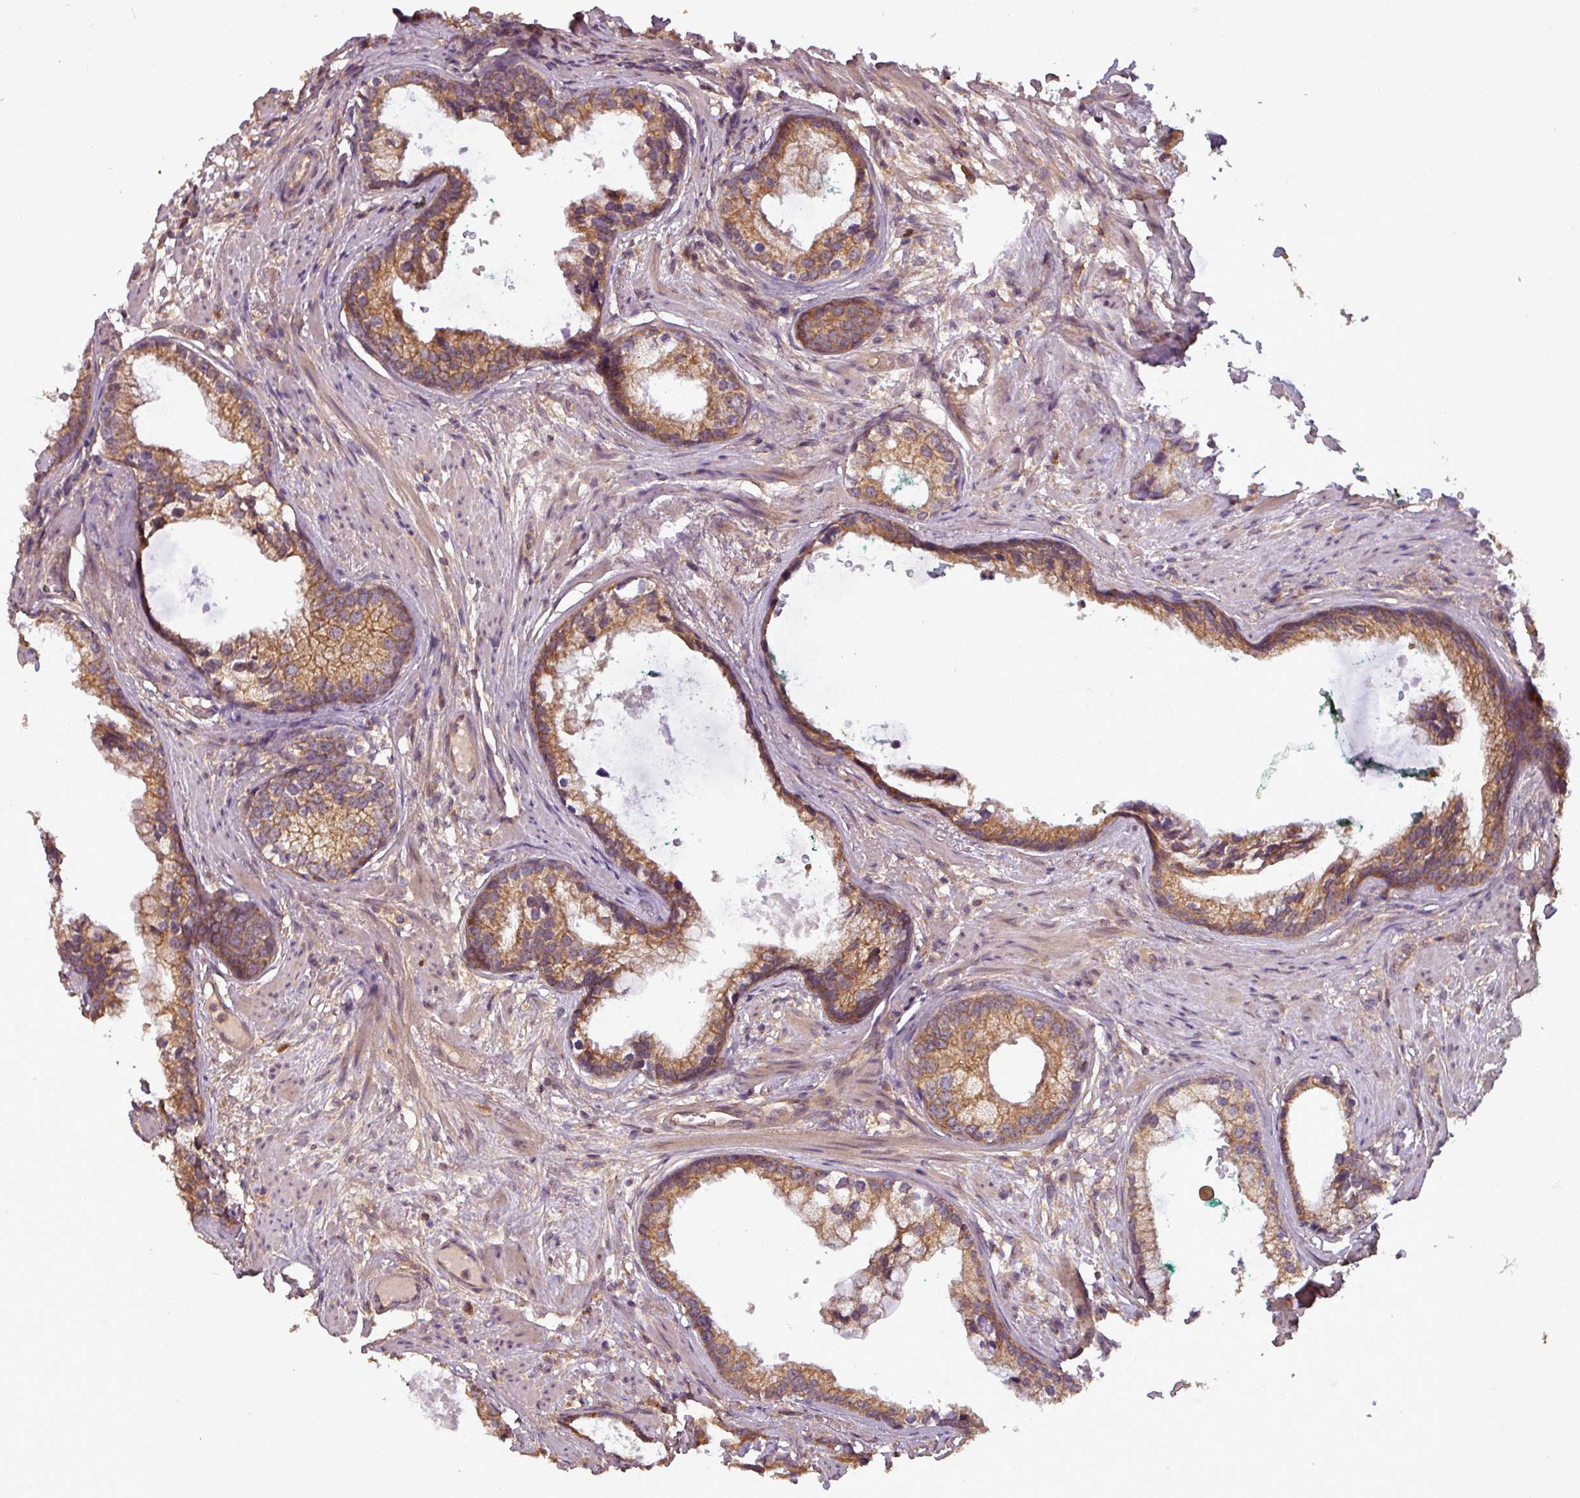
{"staining": {"intensity": "moderate", "quantity": ">75%", "location": "cytoplasmic/membranous"}, "tissue": "prostate cancer", "cell_type": "Tumor cells", "image_type": "cancer", "snomed": [{"axis": "morphology", "description": "Adenocarcinoma, Low grade"}, {"axis": "topography", "description": "Prostate"}], "caption": "Immunohistochemistry (IHC) image of prostate low-grade adenocarcinoma stained for a protein (brown), which demonstrates medium levels of moderate cytoplasmic/membranous staining in about >75% of tumor cells.", "gene": "NT5C3A", "patient": {"sex": "male", "age": 71}}